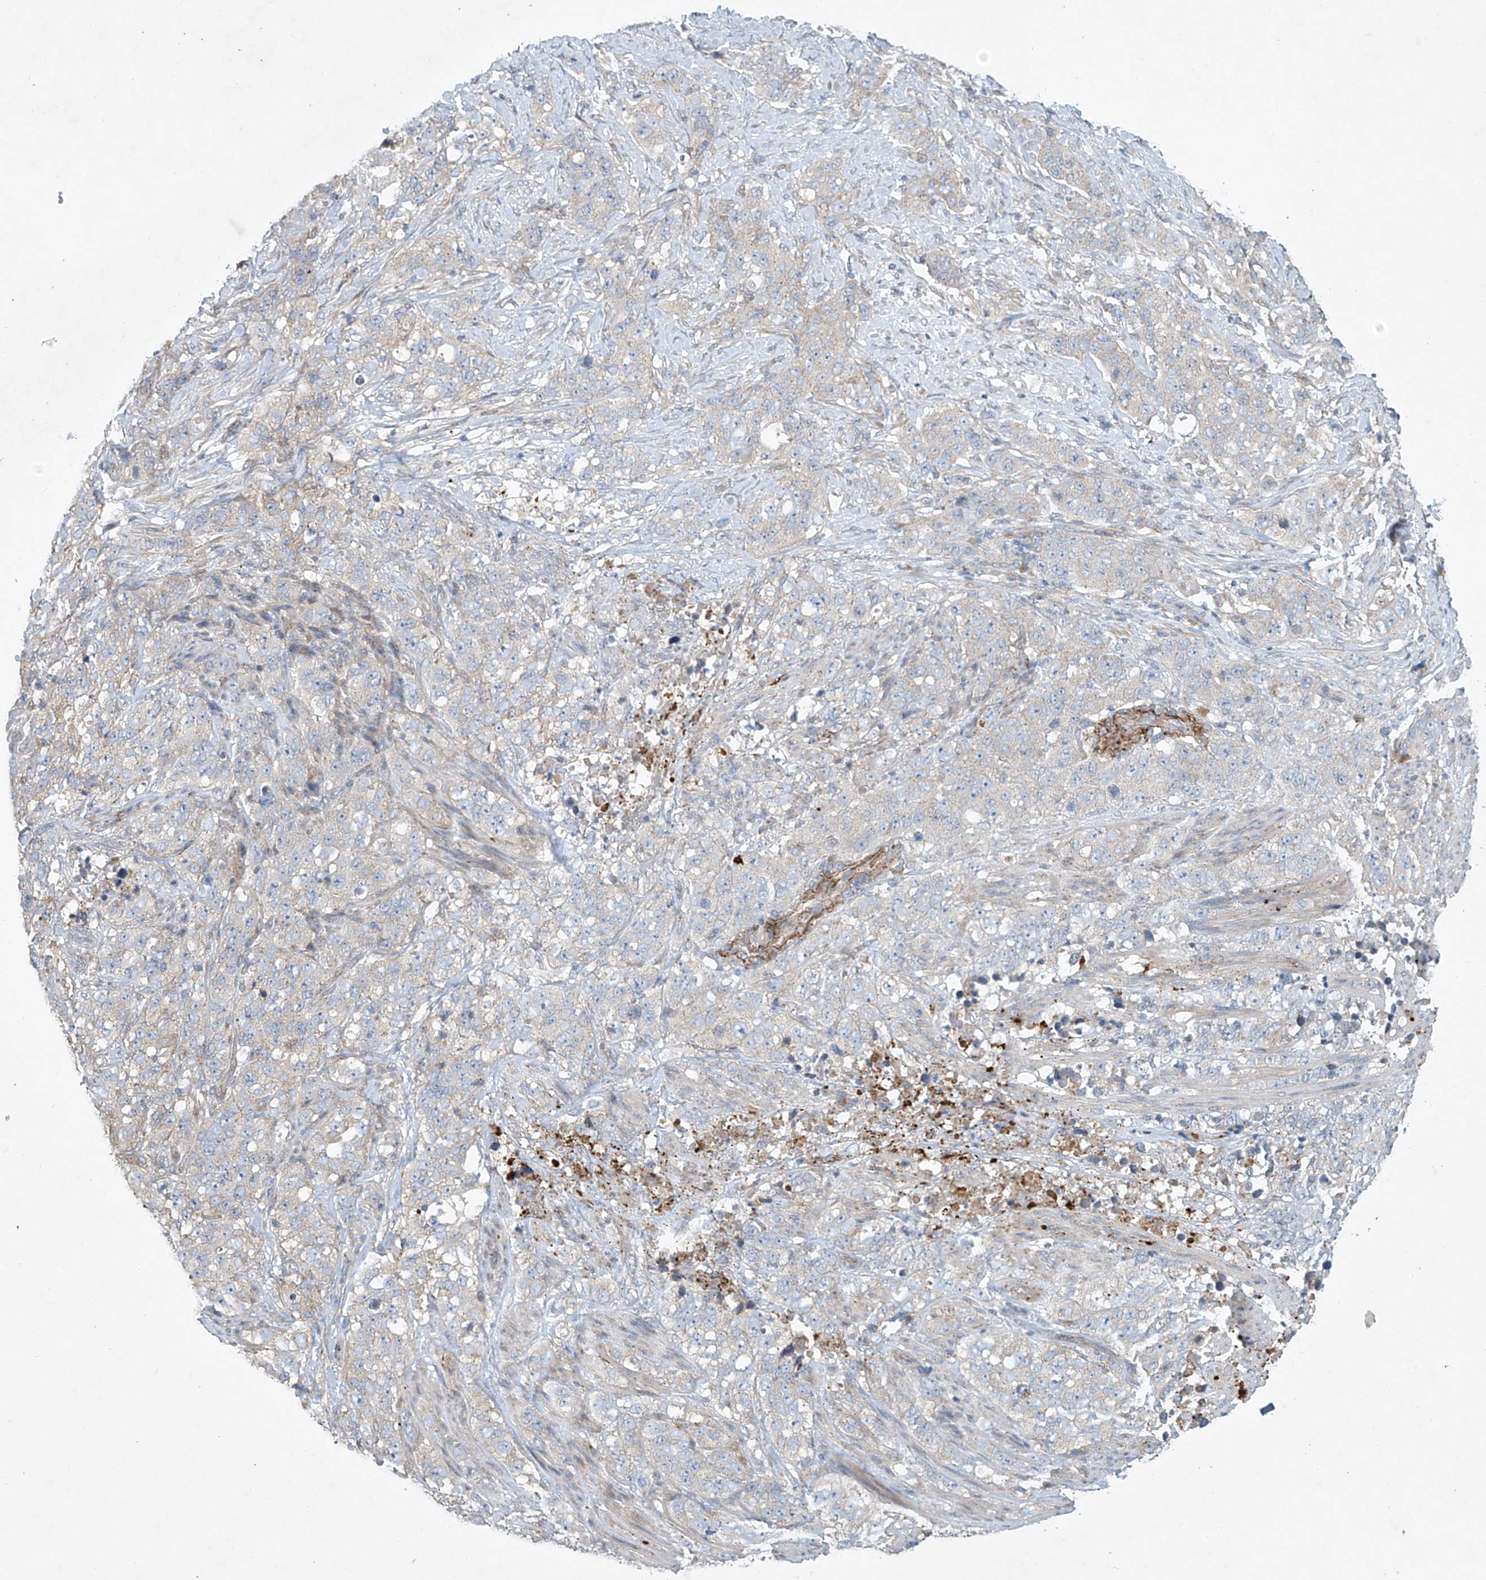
{"staining": {"intensity": "weak", "quantity": "<25%", "location": "cytoplasmic/membranous"}, "tissue": "stomach cancer", "cell_type": "Tumor cells", "image_type": "cancer", "snomed": [{"axis": "morphology", "description": "Adenocarcinoma, NOS"}, {"axis": "topography", "description": "Stomach"}], "caption": "An immunohistochemistry (IHC) image of stomach cancer (adenocarcinoma) is shown. There is no staining in tumor cells of stomach cancer (adenocarcinoma). Nuclei are stained in blue.", "gene": "TJAP1", "patient": {"sex": "male", "age": 48}}